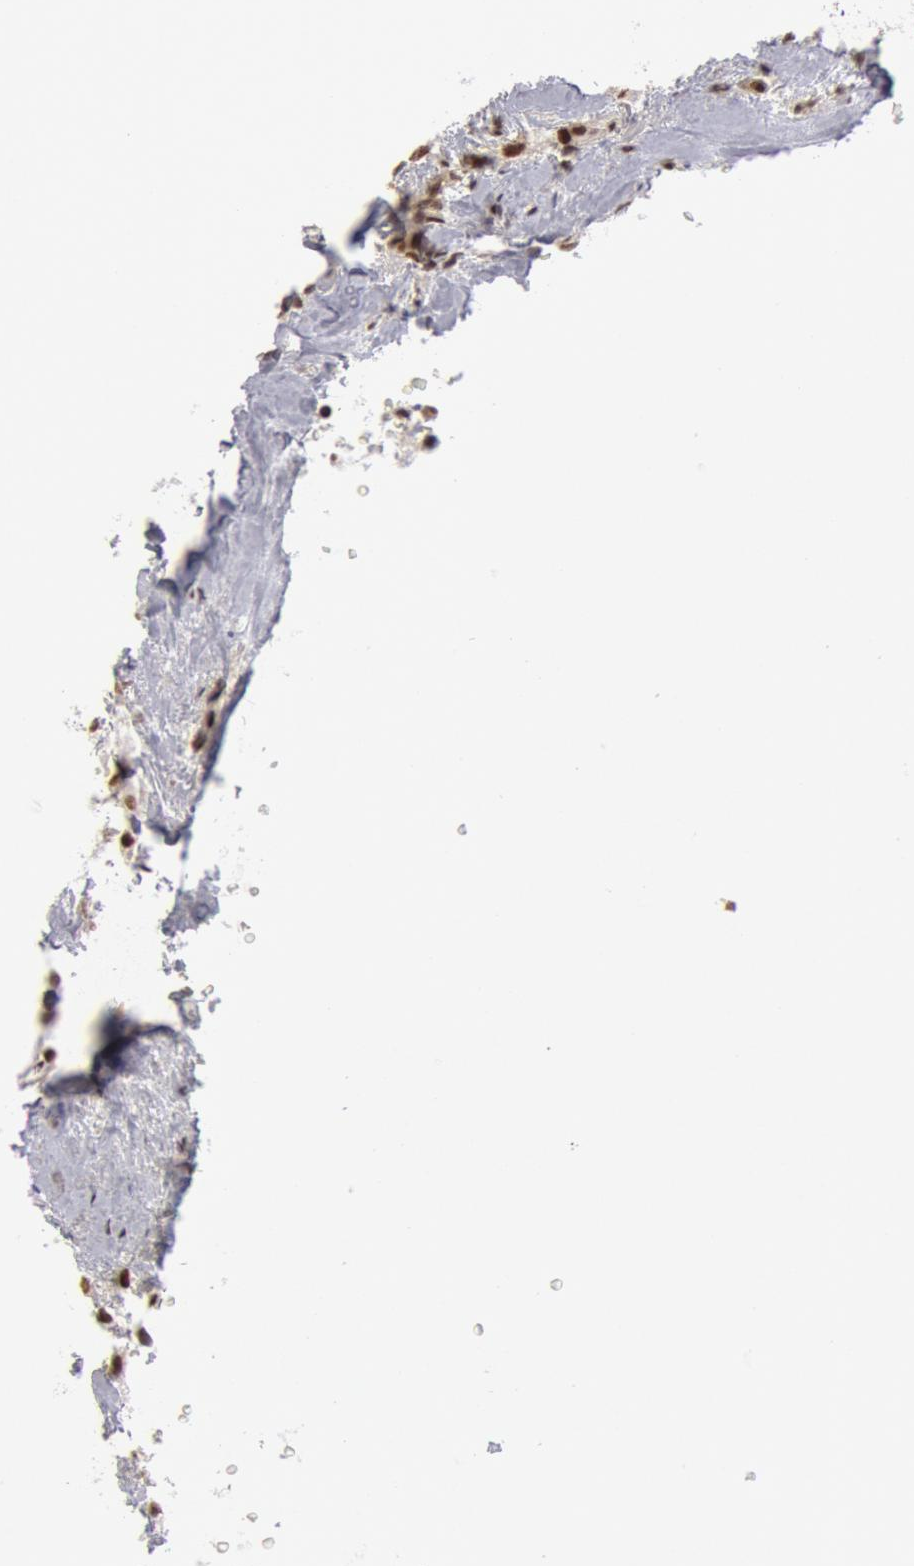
{"staining": {"intensity": "moderate", "quantity": ">75%", "location": "nuclear"}, "tissue": "breast cancer", "cell_type": "Tumor cells", "image_type": "cancer", "snomed": [{"axis": "morphology", "description": "Duct carcinoma"}, {"axis": "topography", "description": "Breast"}], "caption": "Intraductal carcinoma (breast) tissue exhibits moderate nuclear staining in about >75% of tumor cells", "gene": "PPP4R3B", "patient": {"sex": "female", "age": 45}}